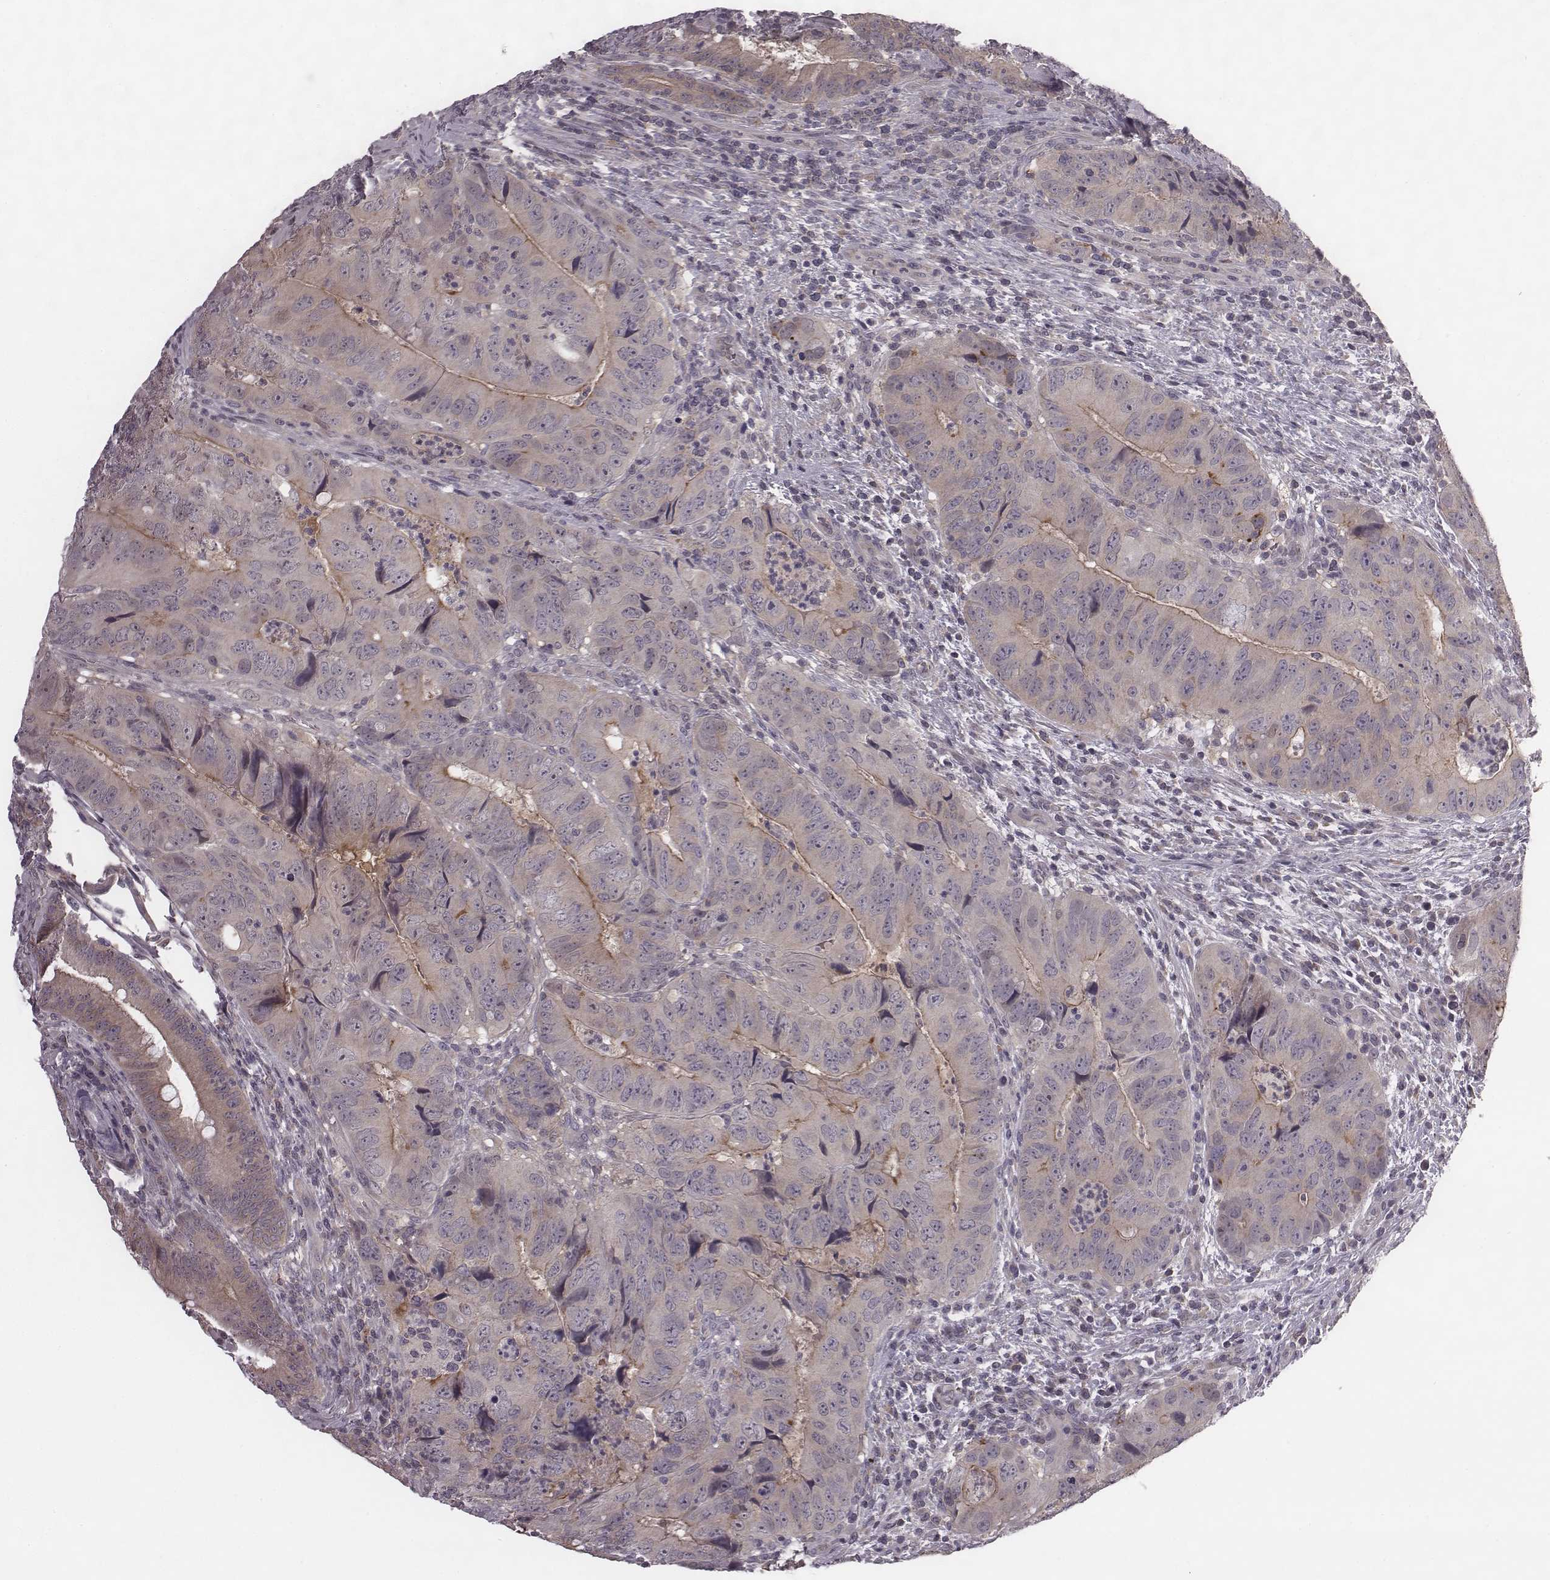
{"staining": {"intensity": "moderate", "quantity": "<25%", "location": "cytoplasmic/membranous"}, "tissue": "colorectal cancer", "cell_type": "Tumor cells", "image_type": "cancer", "snomed": [{"axis": "morphology", "description": "Adenocarcinoma, NOS"}, {"axis": "topography", "description": "Colon"}], "caption": "Protein staining of adenocarcinoma (colorectal) tissue demonstrates moderate cytoplasmic/membranous expression in about <25% of tumor cells. (DAB = brown stain, brightfield microscopy at high magnification).", "gene": "BICDL1", "patient": {"sex": "male", "age": 79}}